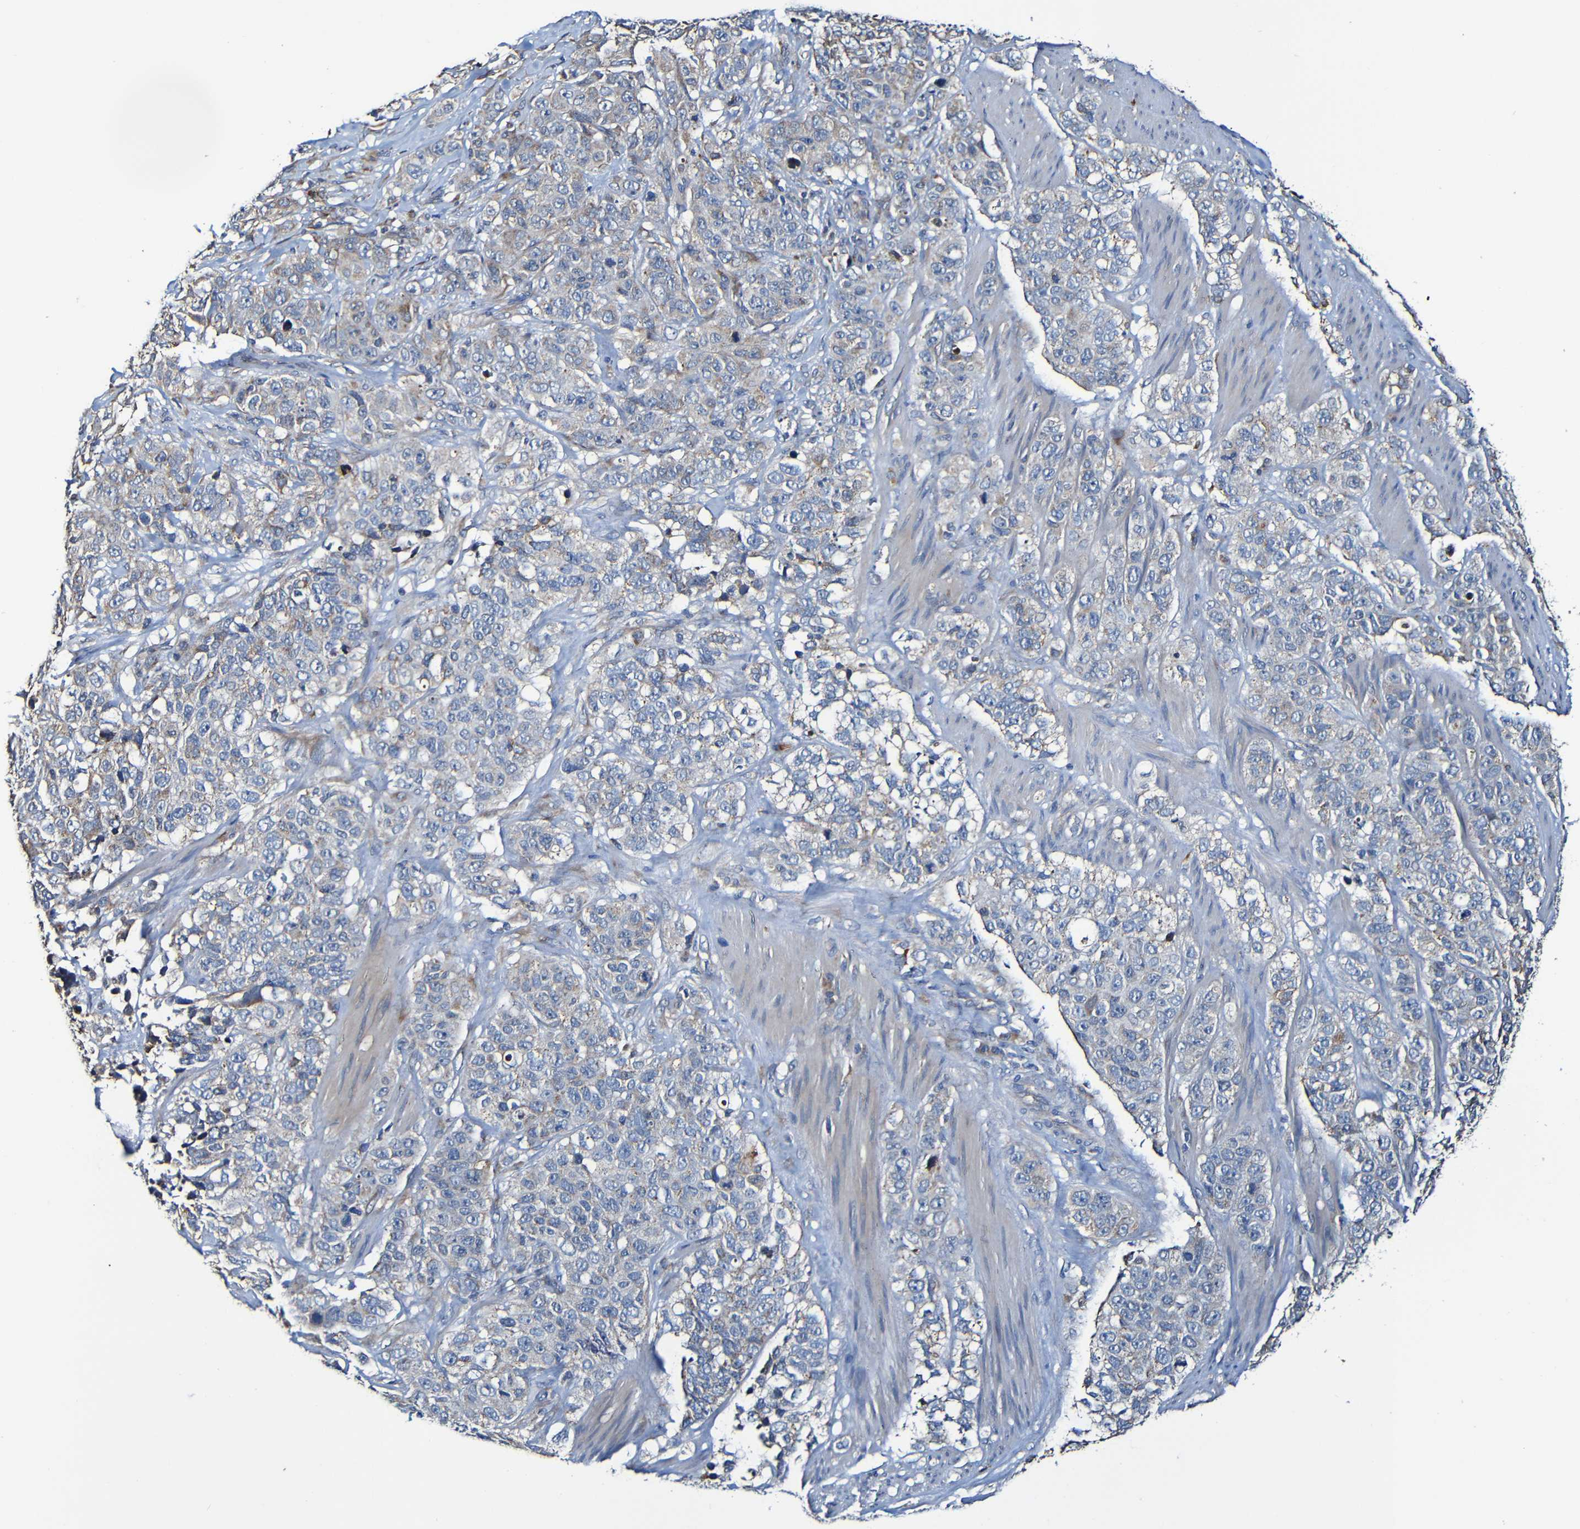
{"staining": {"intensity": "weak", "quantity": "25%-75%", "location": "cytoplasmic/membranous"}, "tissue": "stomach cancer", "cell_type": "Tumor cells", "image_type": "cancer", "snomed": [{"axis": "morphology", "description": "Adenocarcinoma, NOS"}, {"axis": "topography", "description": "Stomach"}], "caption": "Protein staining of stomach cancer (adenocarcinoma) tissue demonstrates weak cytoplasmic/membranous expression in approximately 25%-75% of tumor cells. (DAB (3,3'-diaminobenzidine) = brown stain, brightfield microscopy at high magnification).", "gene": "ADAM15", "patient": {"sex": "male", "age": 48}}